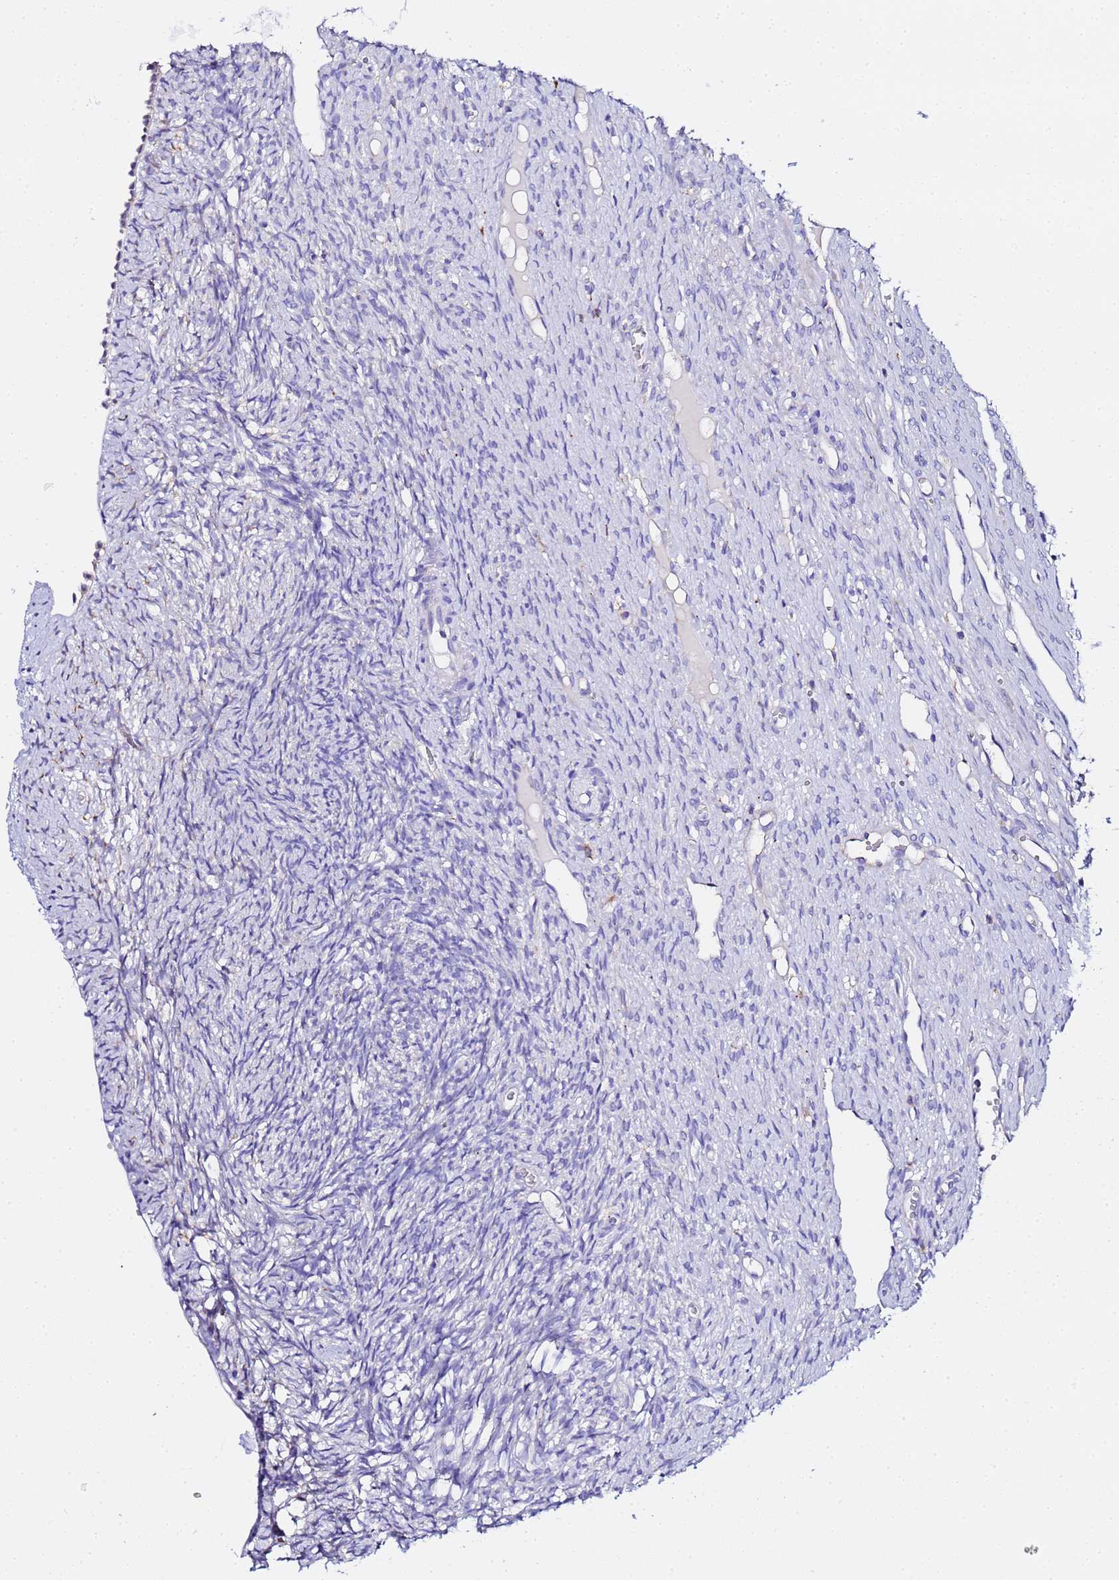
{"staining": {"intensity": "negative", "quantity": "none", "location": "none"}, "tissue": "ovary", "cell_type": "Ovarian stroma cells", "image_type": "normal", "snomed": [{"axis": "morphology", "description": "Normal tissue, NOS"}, {"axis": "topography", "description": "Ovary"}], "caption": "Immunohistochemistry (IHC) image of unremarkable ovary: ovary stained with DAB shows no significant protein positivity in ovarian stroma cells.", "gene": "VTI1B", "patient": {"sex": "female", "age": 51}}